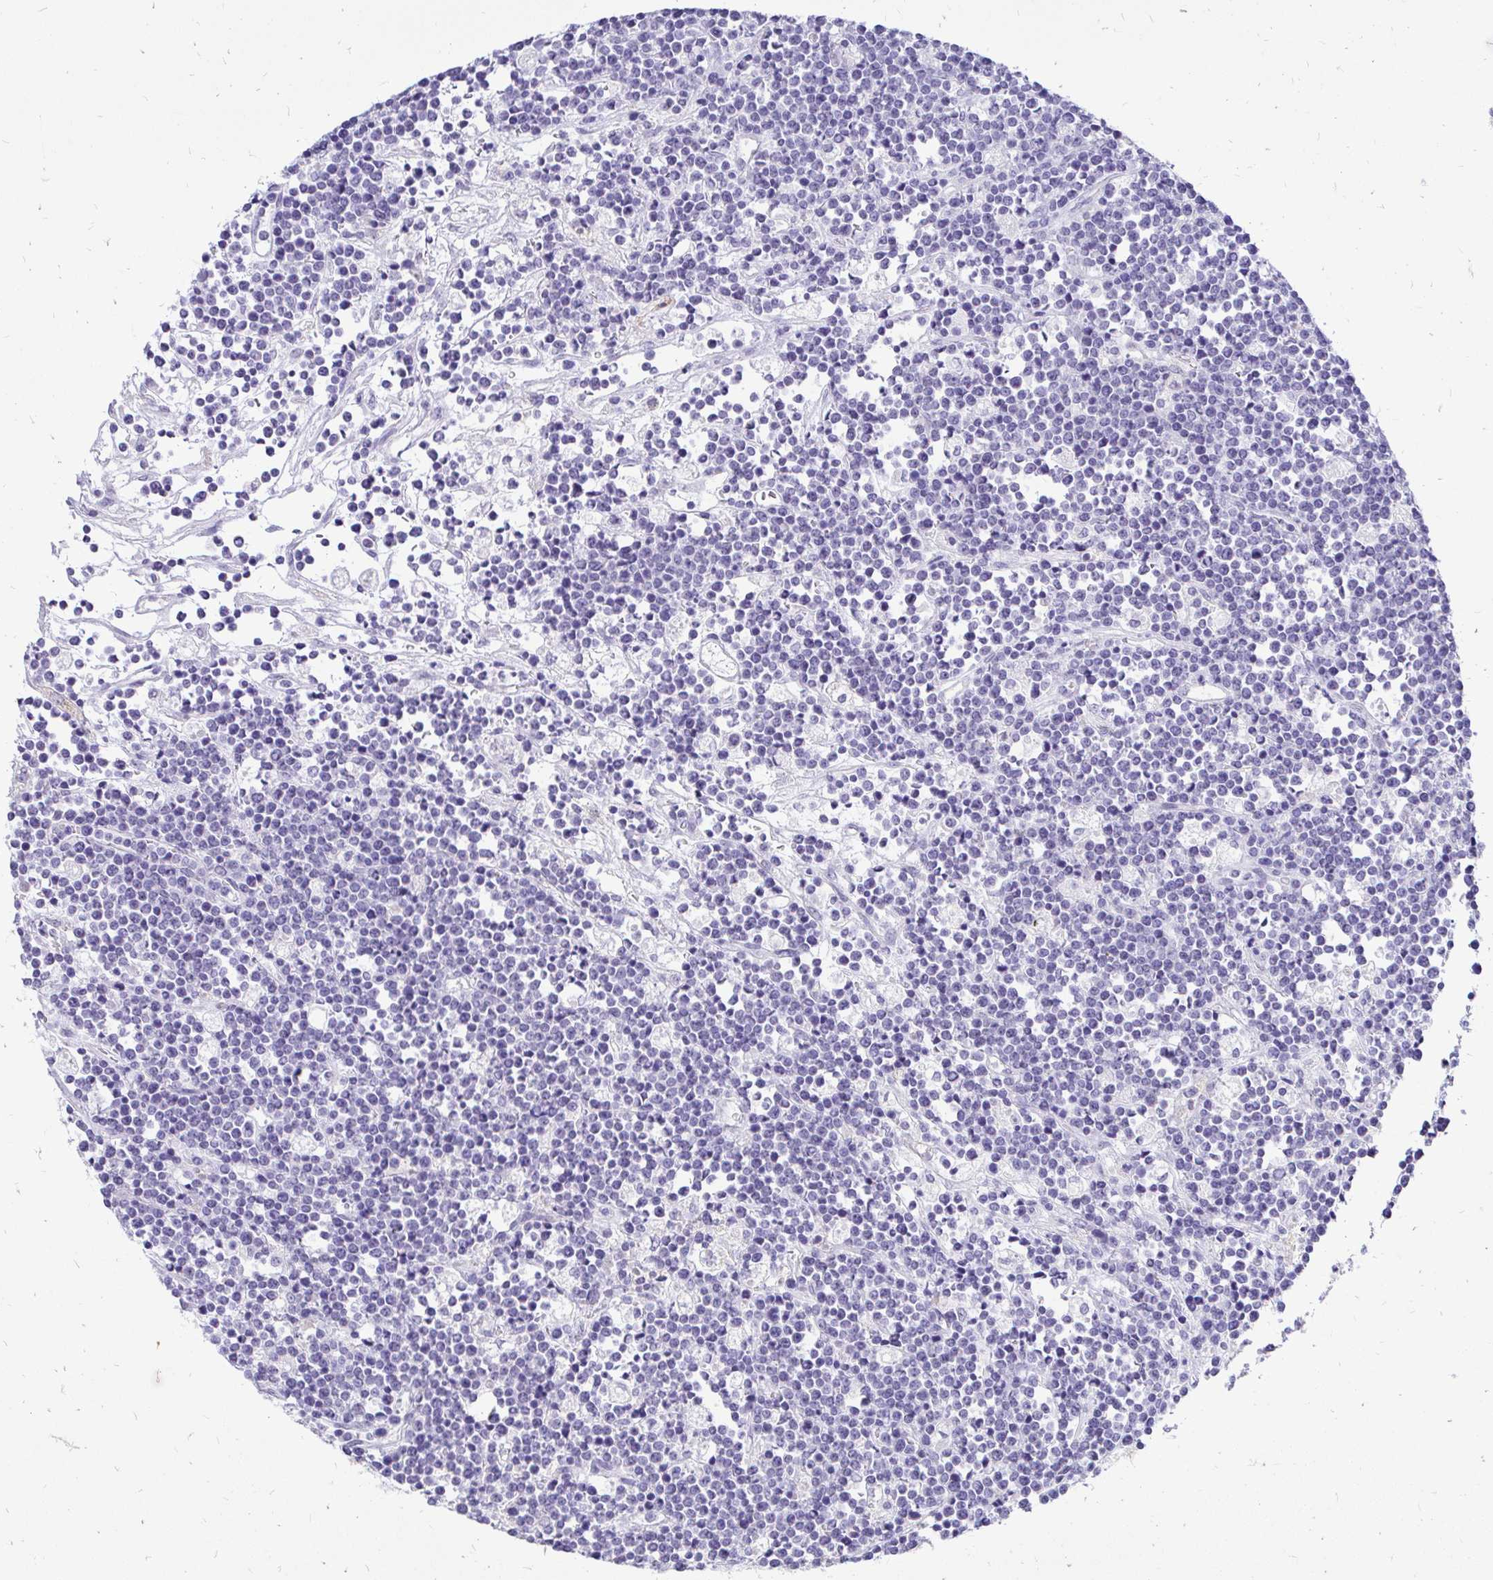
{"staining": {"intensity": "negative", "quantity": "none", "location": "none"}, "tissue": "lymphoma", "cell_type": "Tumor cells", "image_type": "cancer", "snomed": [{"axis": "morphology", "description": "Malignant lymphoma, non-Hodgkin's type, High grade"}, {"axis": "topography", "description": "Ovary"}], "caption": "This is an immunohistochemistry (IHC) histopathology image of human malignant lymphoma, non-Hodgkin's type (high-grade). There is no expression in tumor cells.", "gene": "FATE1", "patient": {"sex": "female", "age": 56}}